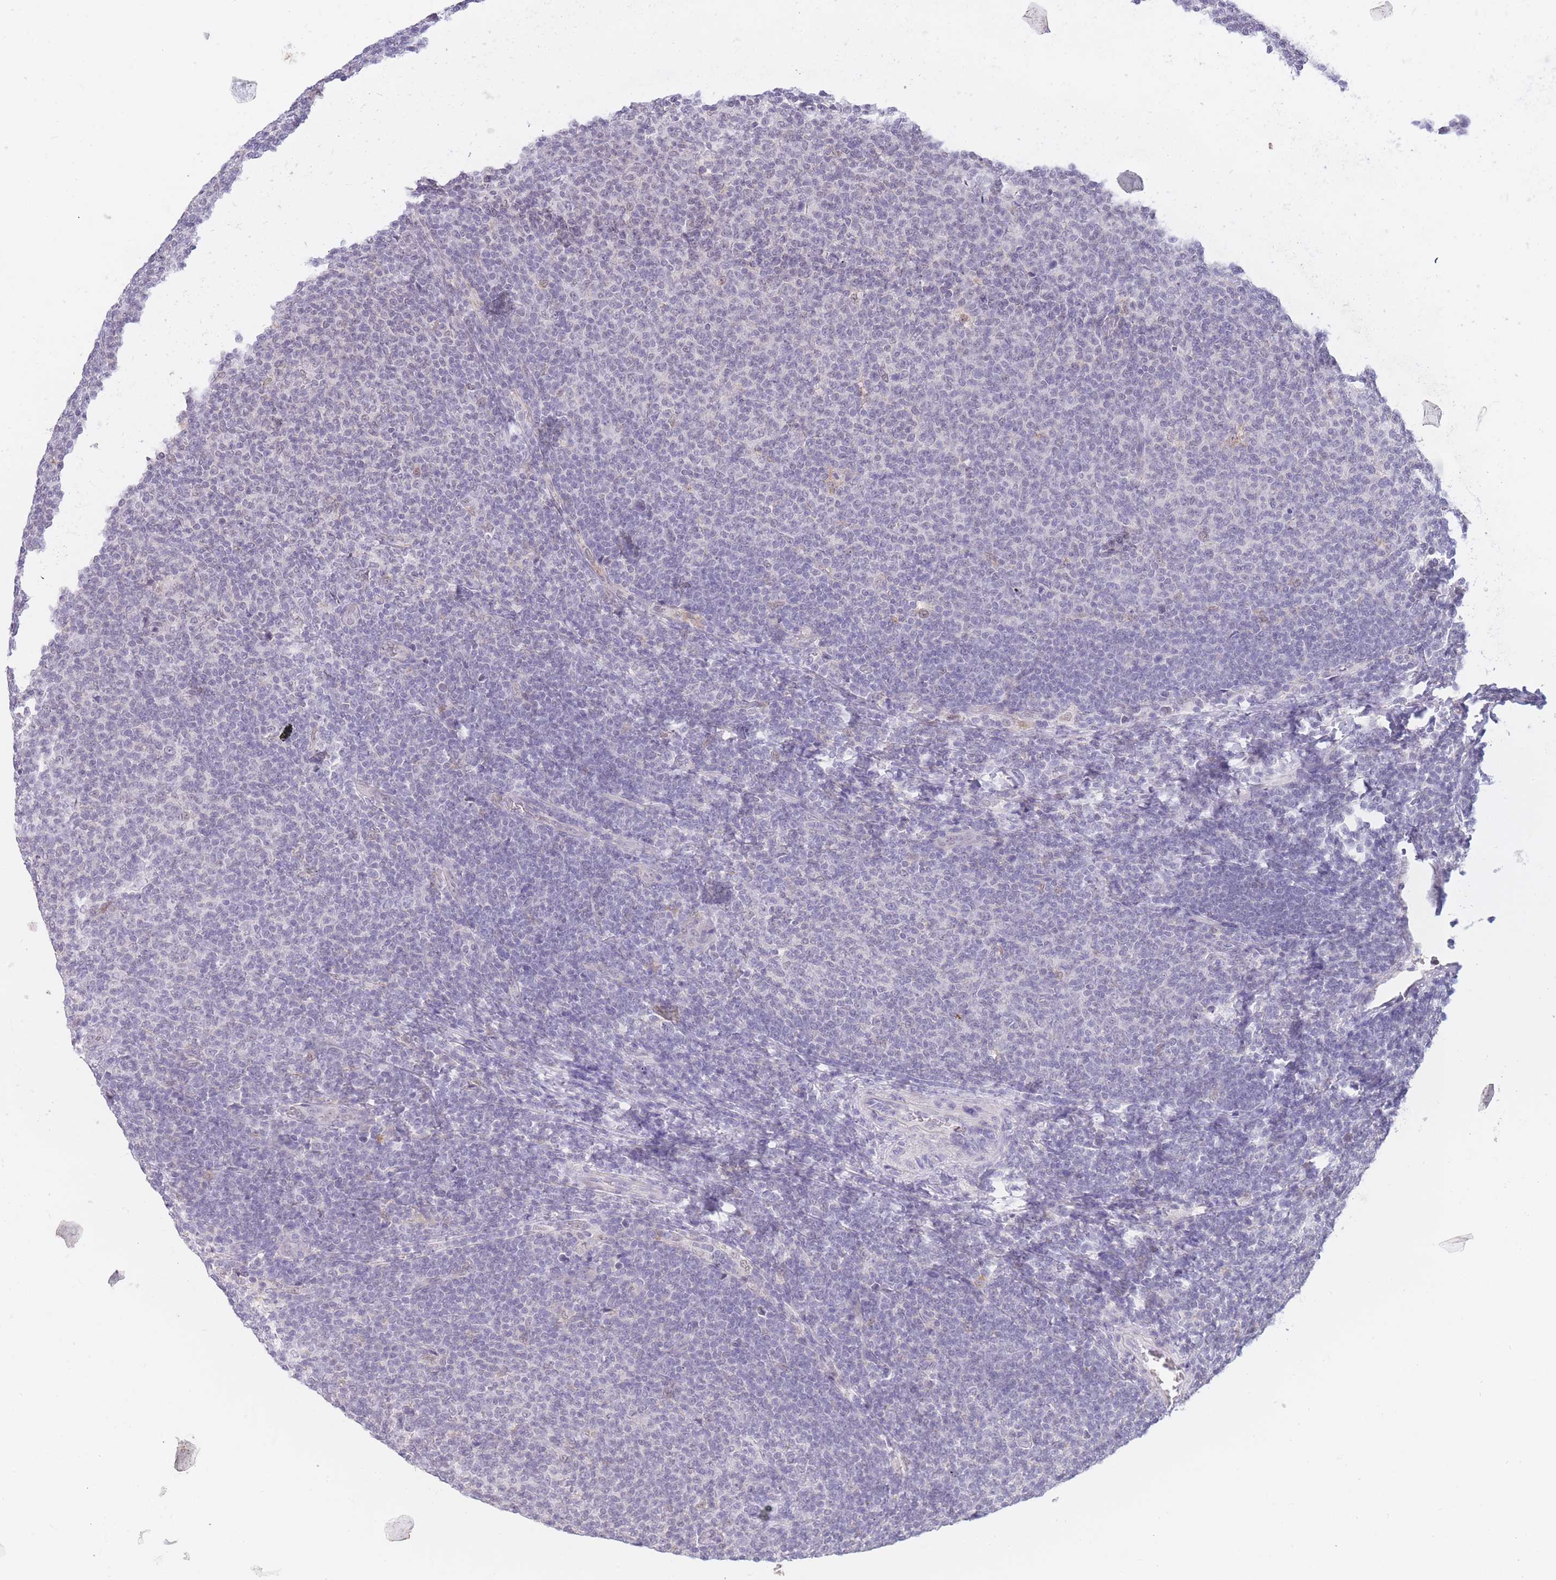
{"staining": {"intensity": "negative", "quantity": "none", "location": "none"}, "tissue": "lymphoma", "cell_type": "Tumor cells", "image_type": "cancer", "snomed": [{"axis": "morphology", "description": "Malignant lymphoma, non-Hodgkin's type, Low grade"}, {"axis": "topography", "description": "Lymph node"}], "caption": "This is an immunohistochemistry histopathology image of human malignant lymphoma, non-Hodgkin's type (low-grade). There is no positivity in tumor cells.", "gene": "GOLGA6L25", "patient": {"sex": "male", "age": 66}}